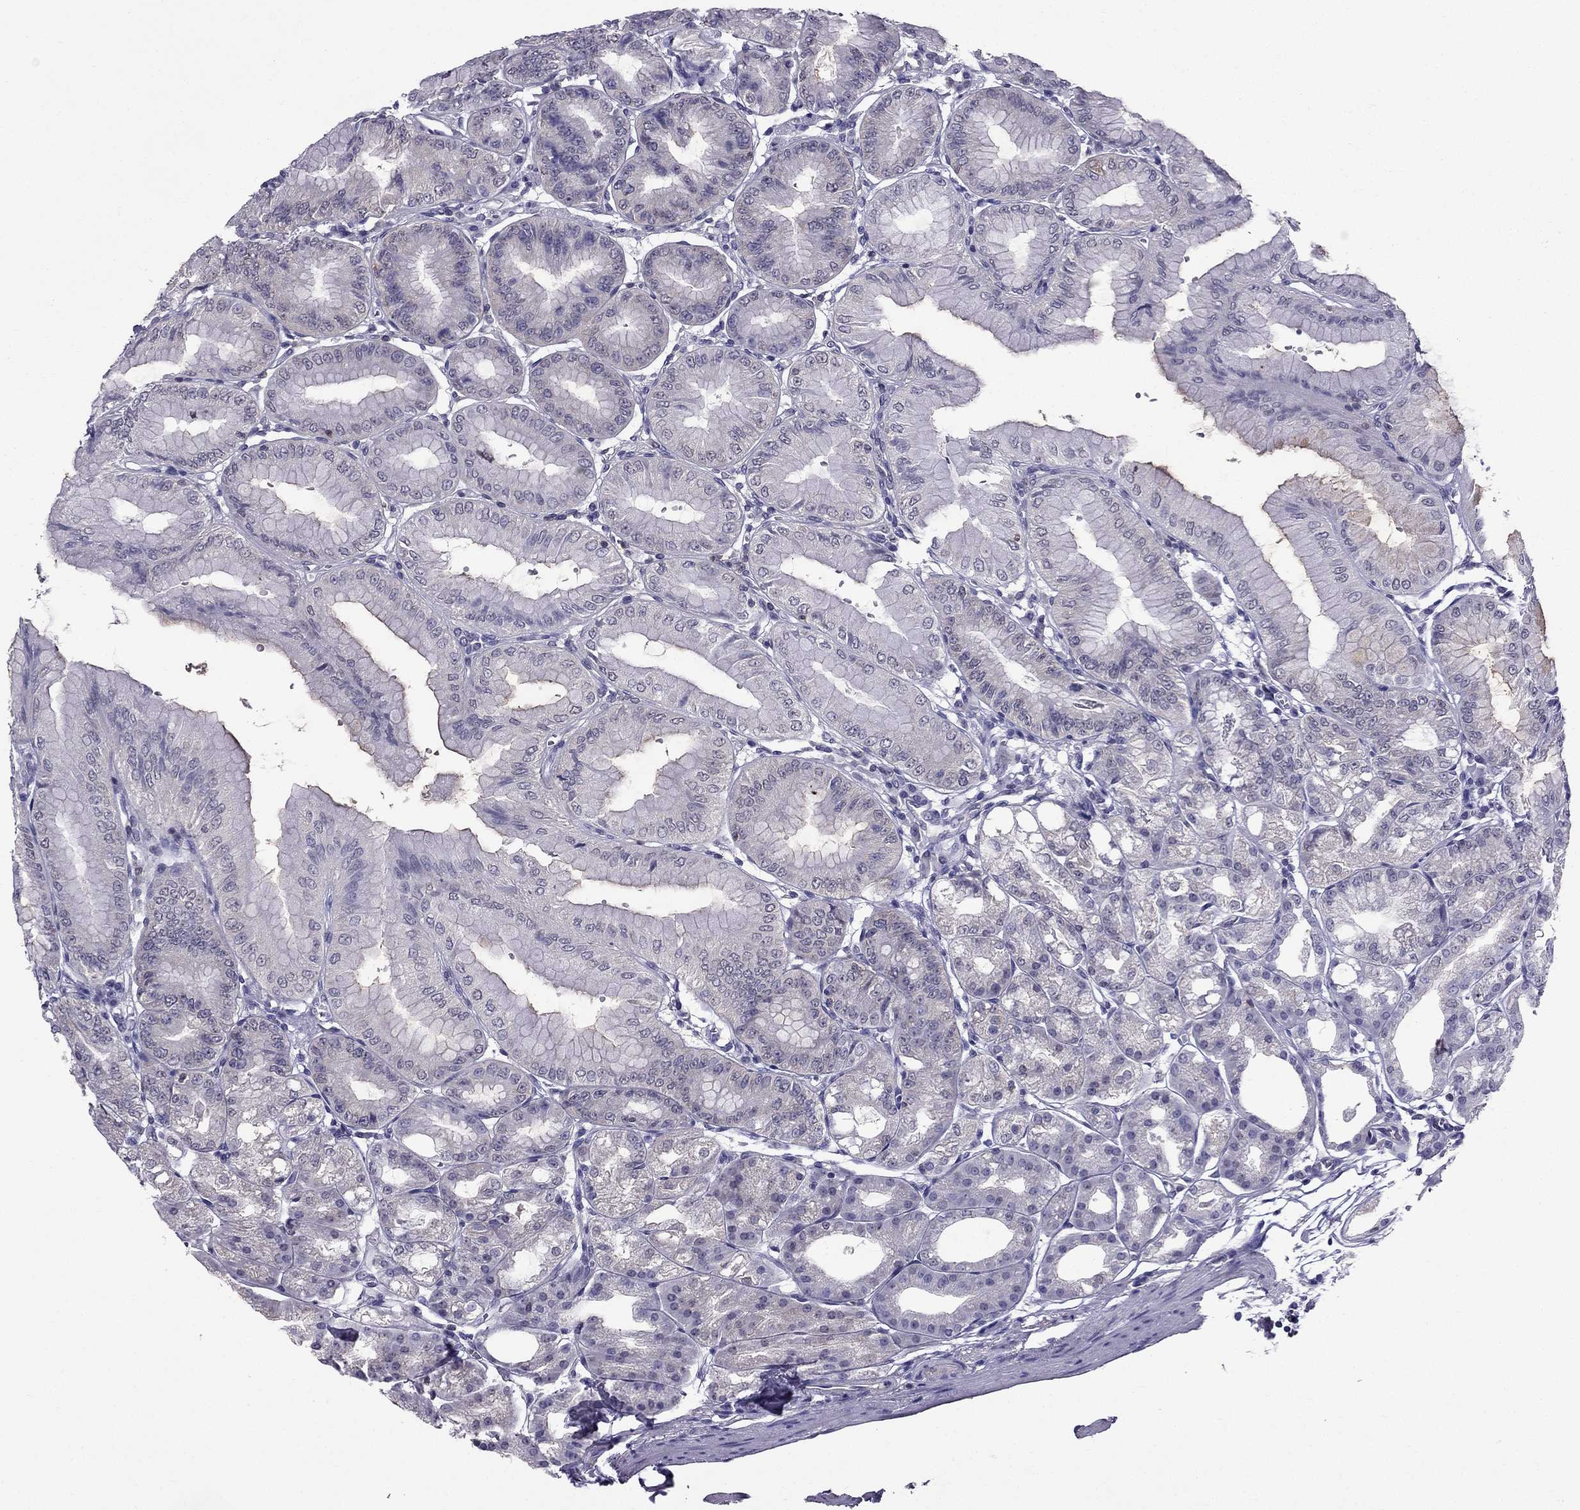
{"staining": {"intensity": "weak", "quantity": "25%-75%", "location": "cytoplasmic/membranous"}, "tissue": "stomach", "cell_type": "Glandular cells", "image_type": "normal", "snomed": [{"axis": "morphology", "description": "Normal tissue, NOS"}, {"axis": "topography", "description": "Stomach"}], "caption": "Immunohistochemistry (IHC) of benign stomach exhibits low levels of weak cytoplasmic/membranous staining in about 25%-75% of glandular cells. The staining was performed using DAB, with brown indicating positive protein expression. Nuclei are stained blue with hematoxylin.", "gene": "AAK1", "patient": {"sex": "male", "age": 71}}